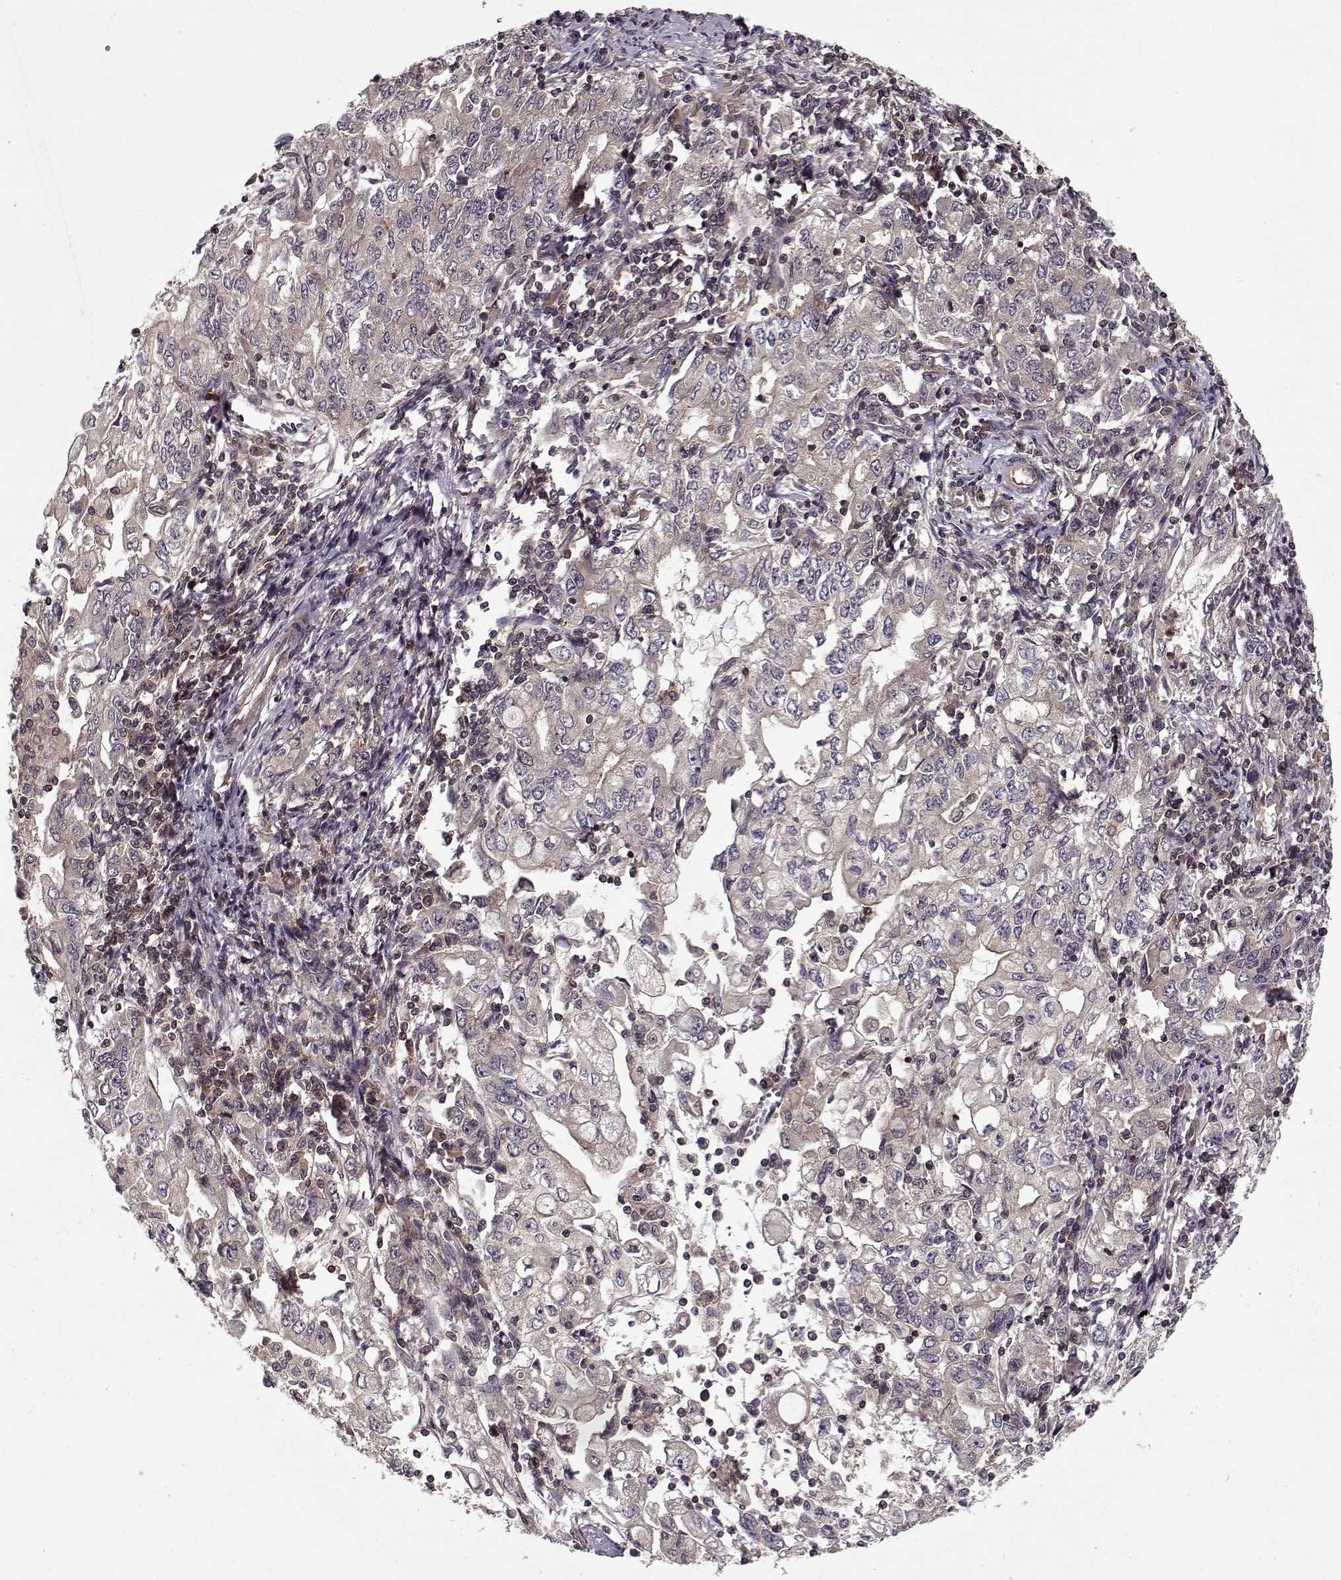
{"staining": {"intensity": "weak", "quantity": "<25%", "location": "cytoplasmic/membranous"}, "tissue": "stomach cancer", "cell_type": "Tumor cells", "image_type": "cancer", "snomed": [{"axis": "morphology", "description": "Adenocarcinoma, NOS"}, {"axis": "topography", "description": "Stomach, lower"}], "caption": "Immunohistochemistry (IHC) photomicrograph of human stomach adenocarcinoma stained for a protein (brown), which exhibits no positivity in tumor cells.", "gene": "PPP1R12A", "patient": {"sex": "female", "age": 72}}